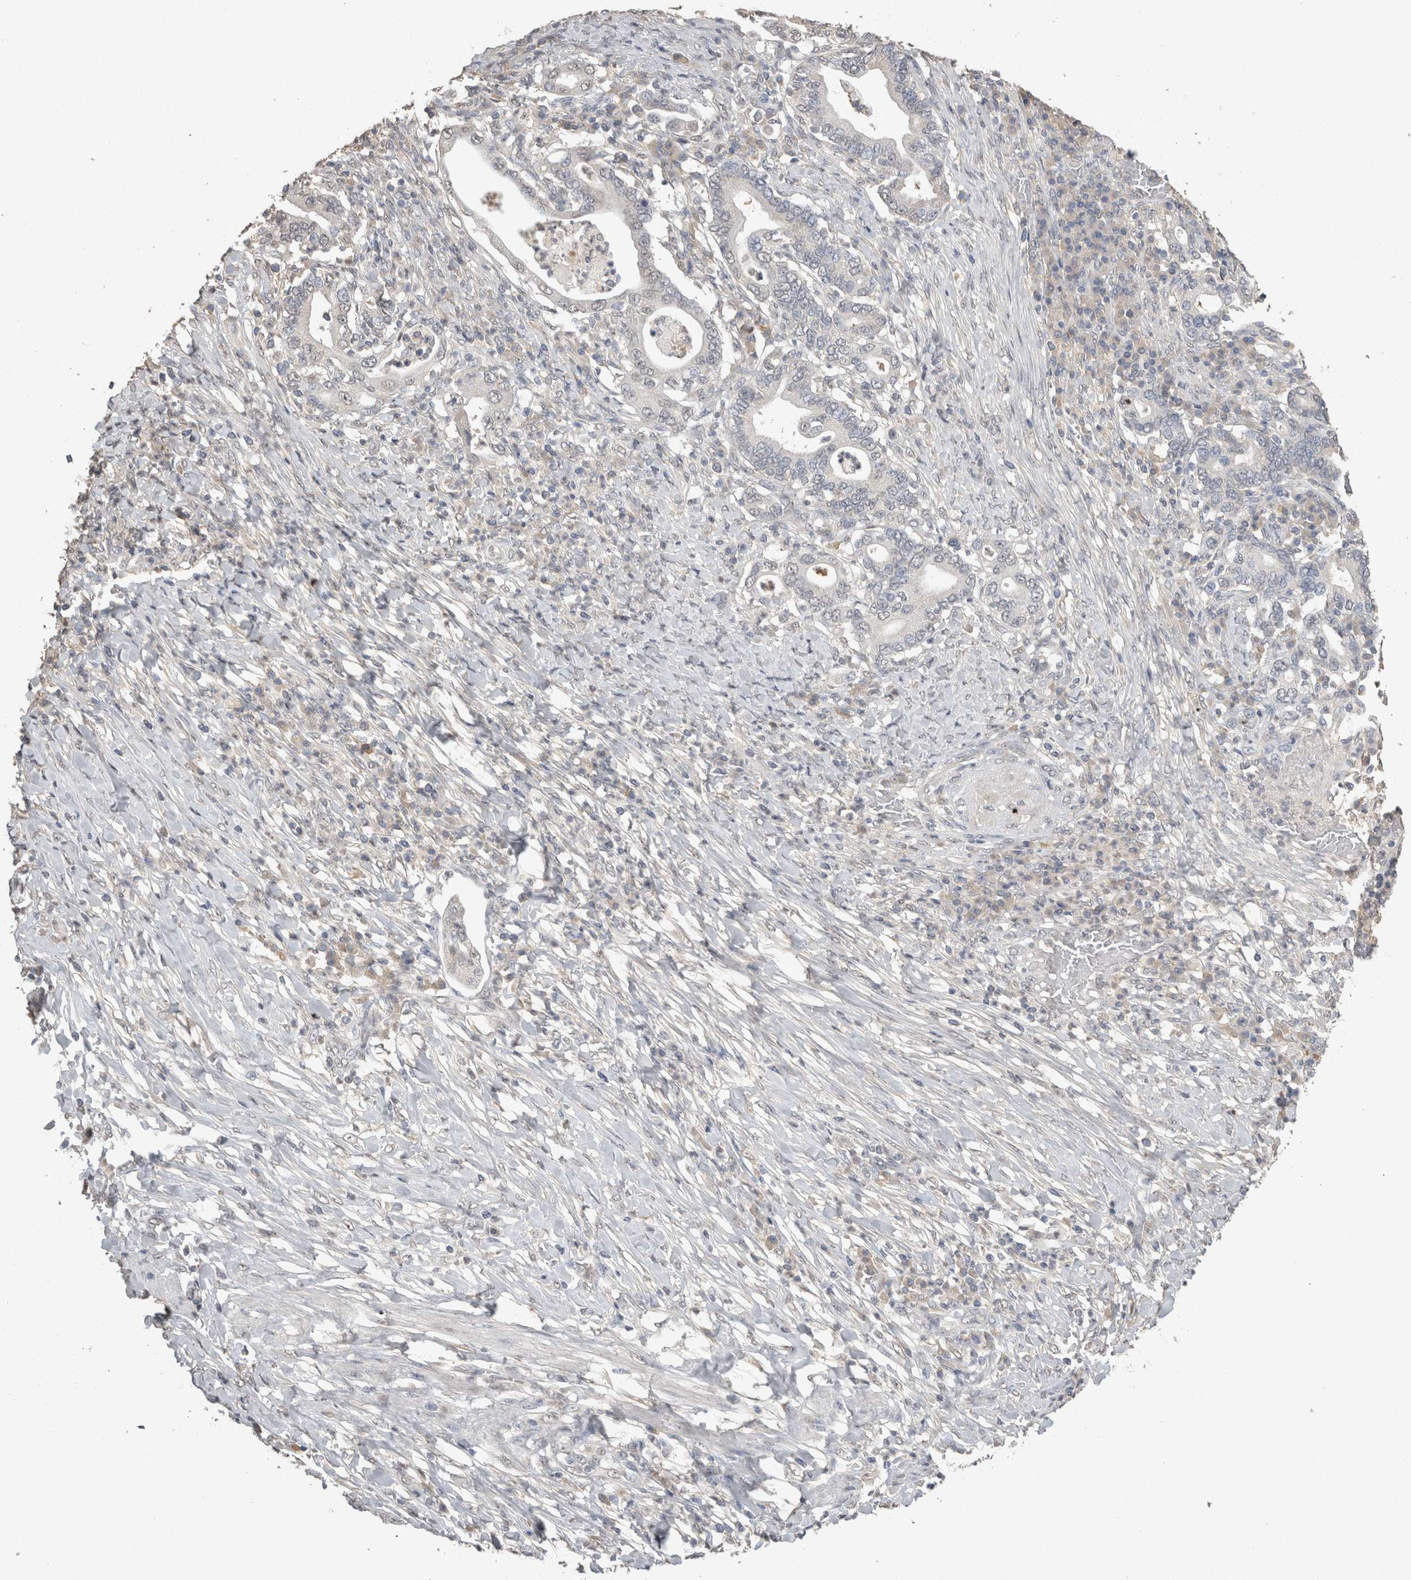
{"staining": {"intensity": "negative", "quantity": "none", "location": "none"}, "tissue": "stomach cancer", "cell_type": "Tumor cells", "image_type": "cancer", "snomed": [{"axis": "morphology", "description": "Normal tissue, NOS"}, {"axis": "morphology", "description": "Adenocarcinoma, NOS"}, {"axis": "topography", "description": "Esophagus"}, {"axis": "topography", "description": "Stomach, upper"}, {"axis": "topography", "description": "Peripheral nerve tissue"}], "caption": "IHC of human stomach cancer (adenocarcinoma) reveals no staining in tumor cells.", "gene": "NAALADL2", "patient": {"sex": "male", "age": 62}}